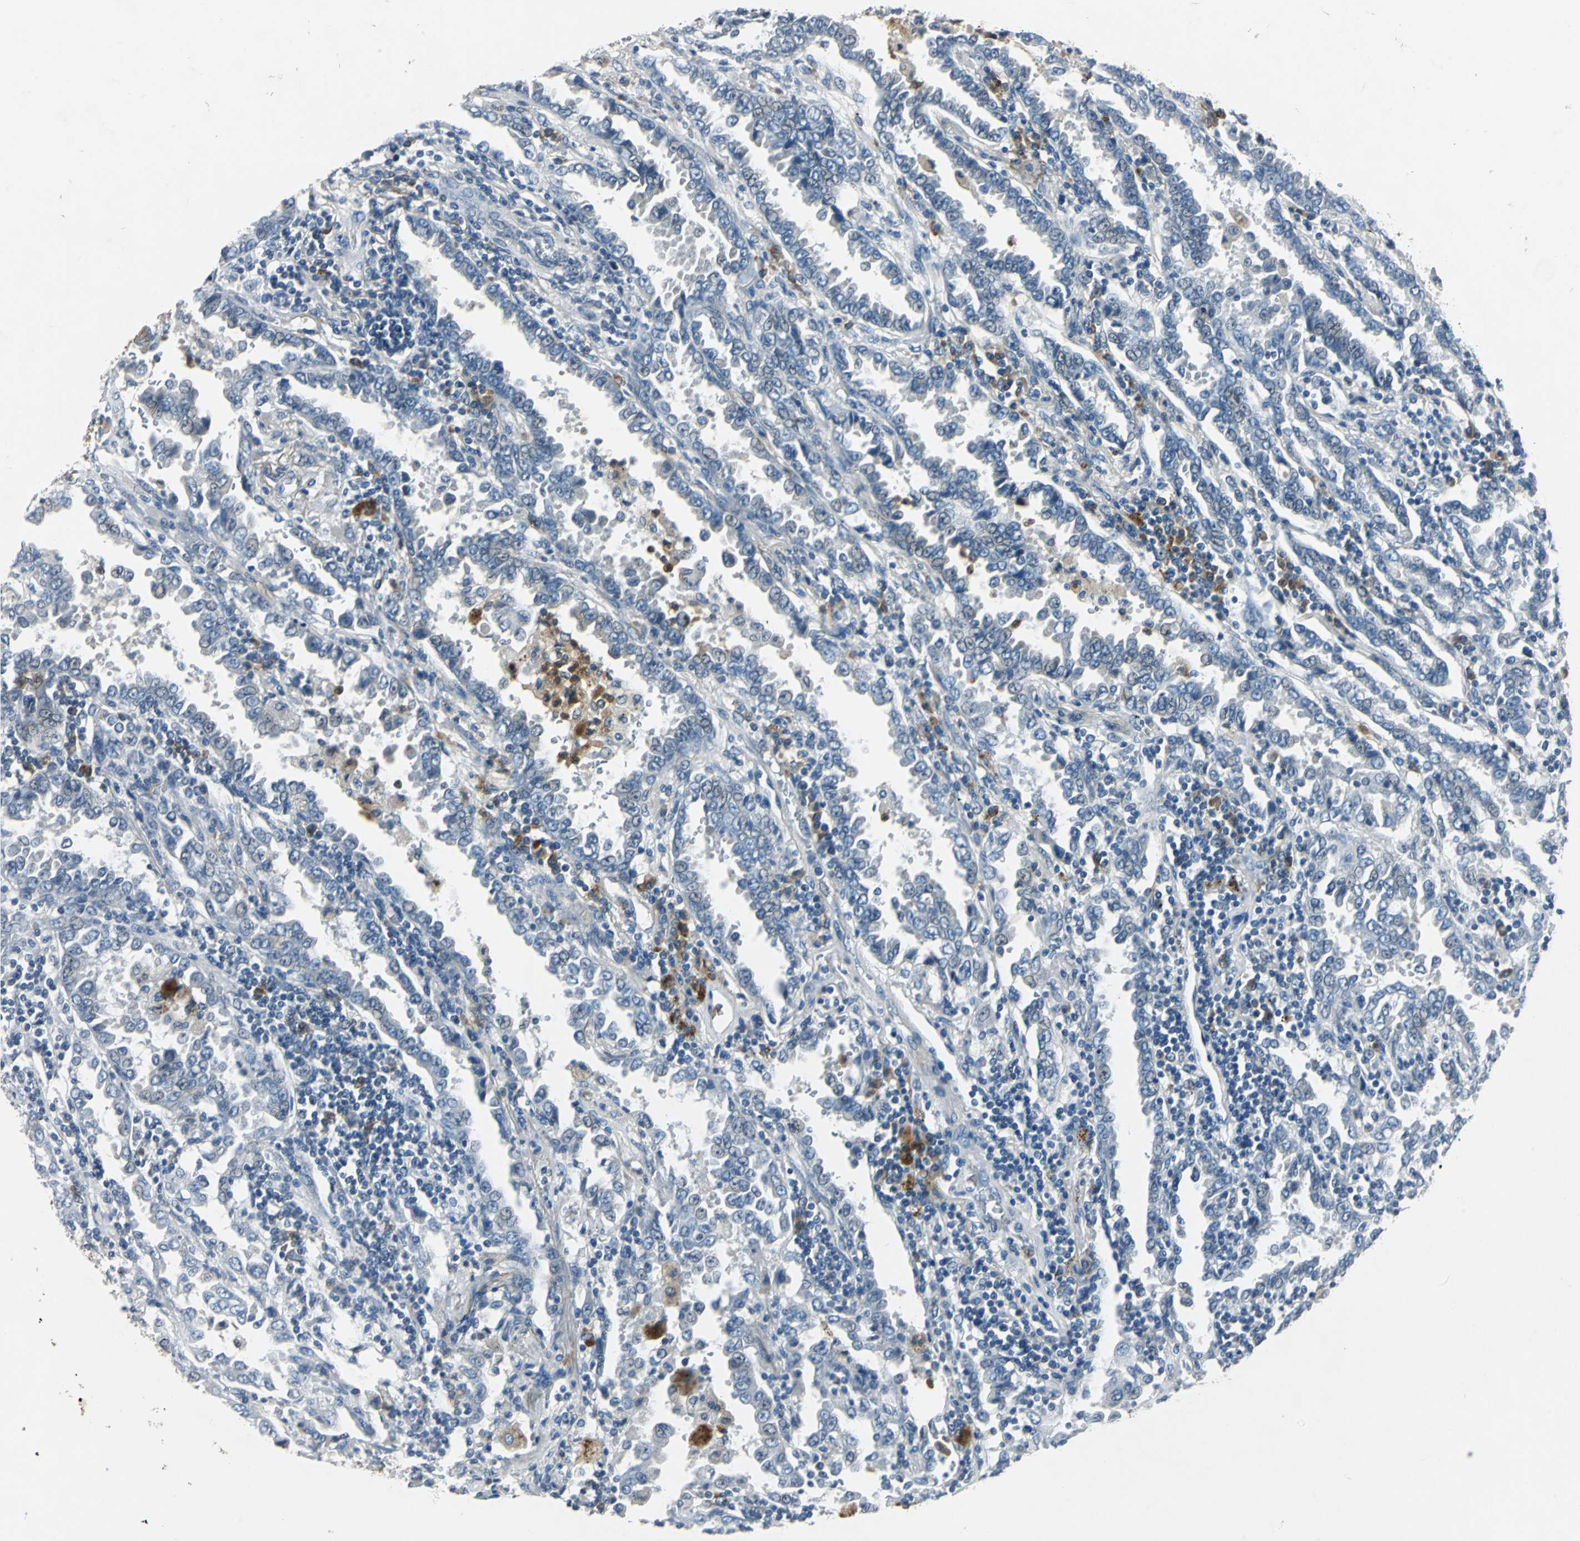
{"staining": {"intensity": "negative", "quantity": "none", "location": "none"}, "tissue": "lung cancer", "cell_type": "Tumor cells", "image_type": "cancer", "snomed": [{"axis": "morphology", "description": "Normal tissue, NOS"}, {"axis": "morphology", "description": "Inflammation, NOS"}, {"axis": "morphology", "description": "Adenocarcinoma, NOS"}, {"axis": "topography", "description": "Lung"}], "caption": "A histopathology image of adenocarcinoma (lung) stained for a protein reveals no brown staining in tumor cells.", "gene": "SLC2A13", "patient": {"sex": "female", "age": 64}}